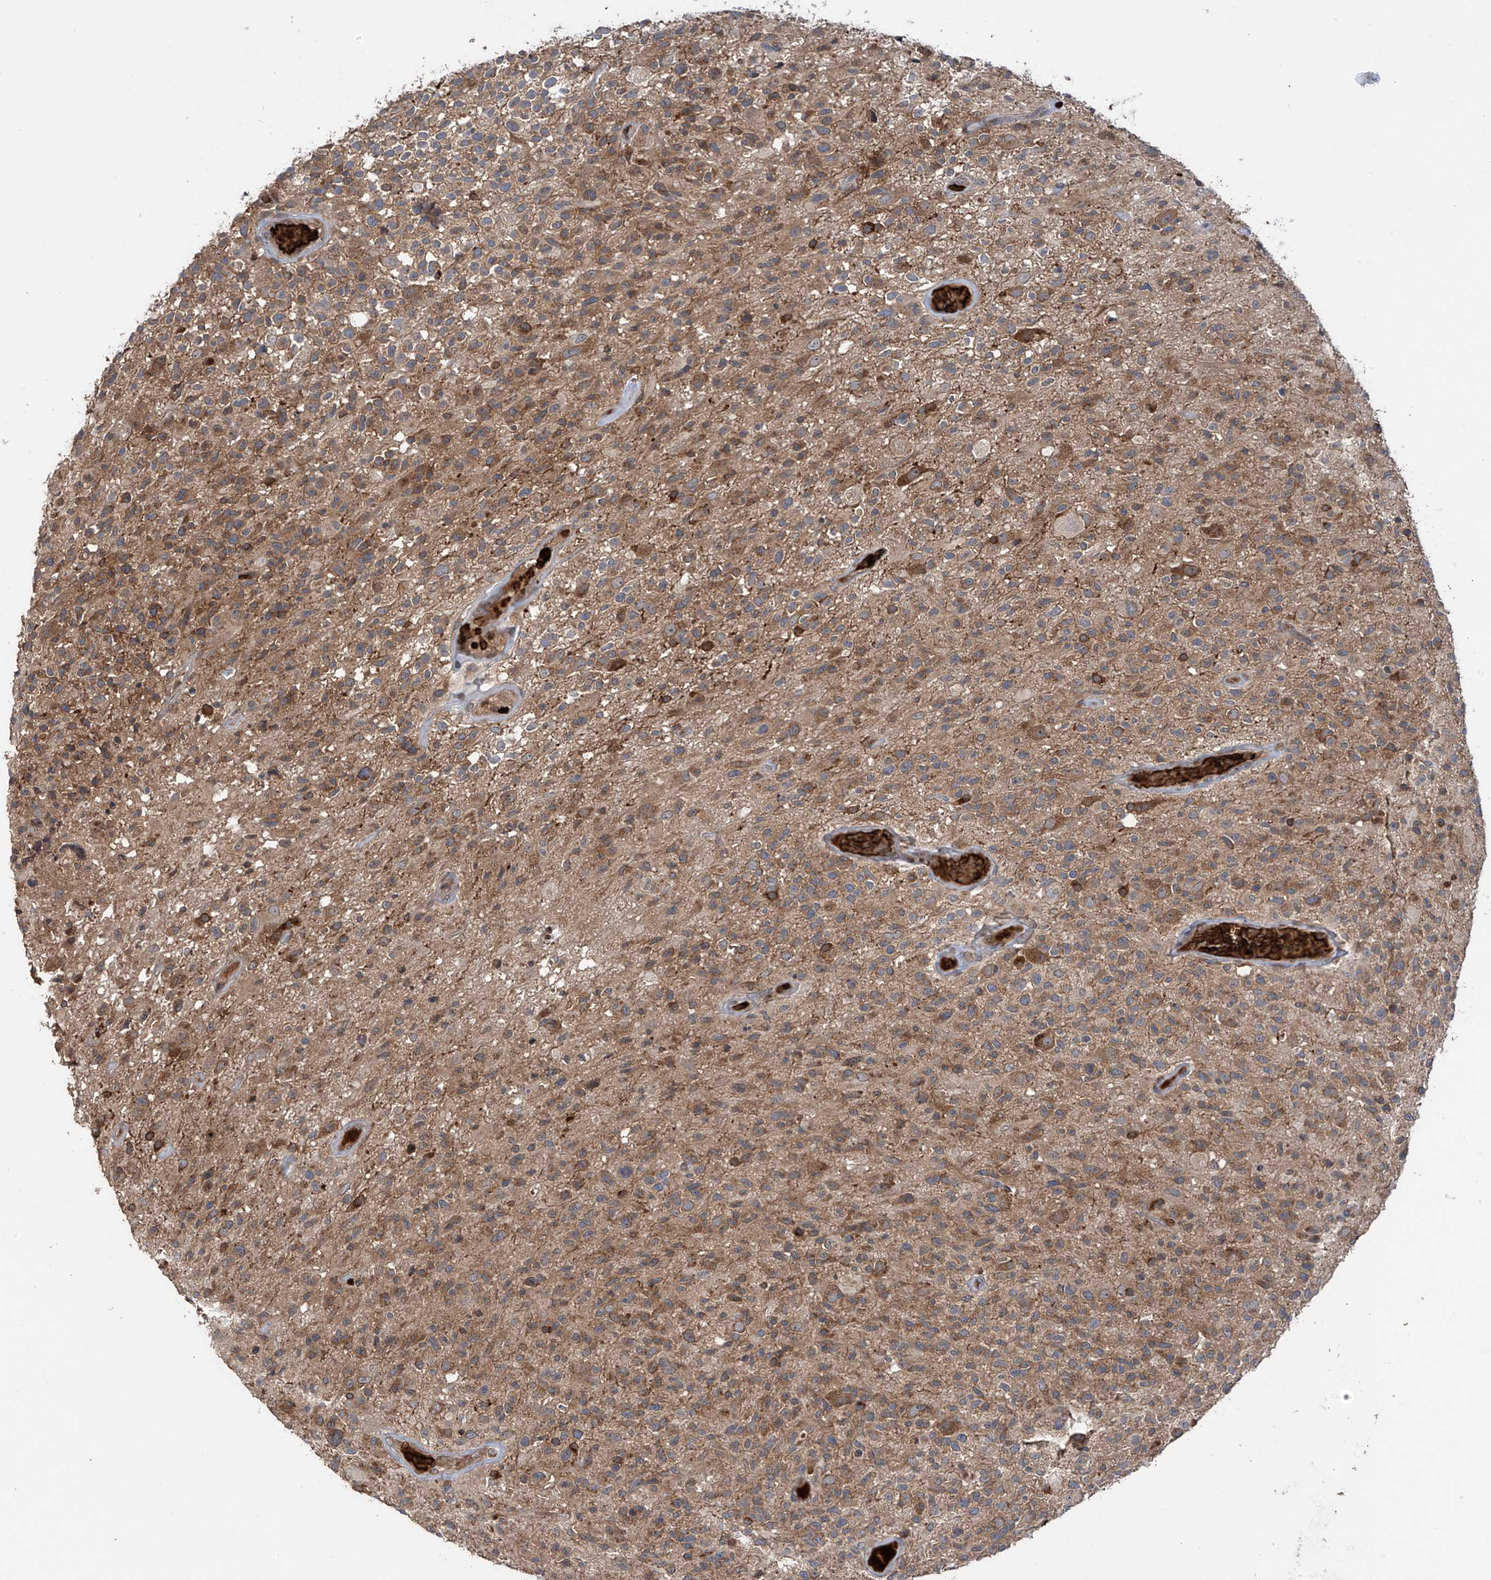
{"staining": {"intensity": "moderate", "quantity": ">75%", "location": "cytoplasmic/membranous"}, "tissue": "glioma", "cell_type": "Tumor cells", "image_type": "cancer", "snomed": [{"axis": "morphology", "description": "Glioma, malignant, High grade"}, {"axis": "morphology", "description": "Glioblastoma, NOS"}, {"axis": "topography", "description": "Brain"}], "caption": "Immunohistochemical staining of glioma exhibits moderate cytoplasmic/membranous protein staining in about >75% of tumor cells.", "gene": "ZDHHC9", "patient": {"sex": "male", "age": 60}}